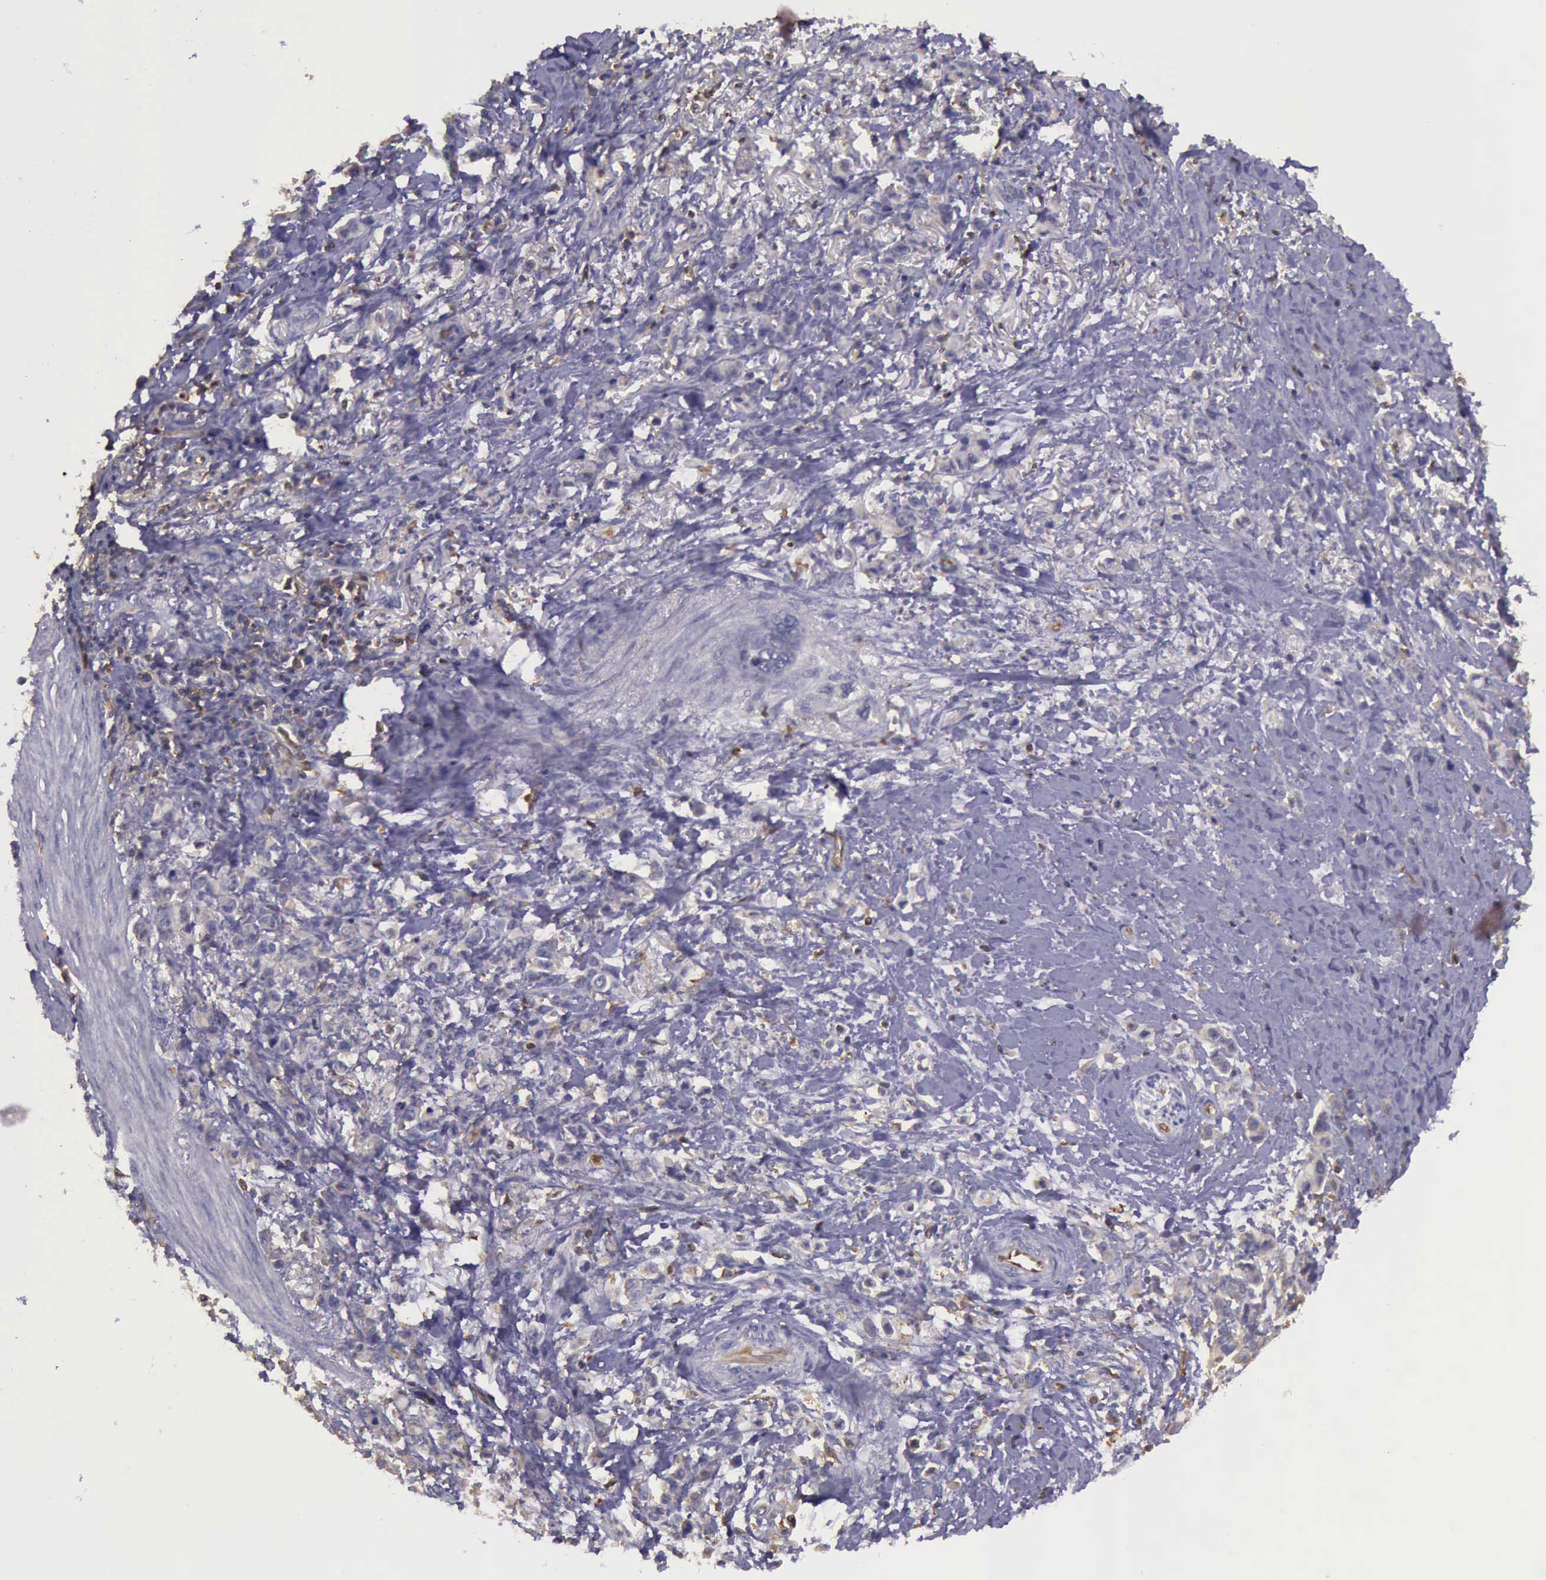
{"staining": {"intensity": "negative", "quantity": "none", "location": "none"}, "tissue": "stomach cancer", "cell_type": "Tumor cells", "image_type": "cancer", "snomed": [{"axis": "morphology", "description": "Adenocarcinoma, NOS"}, {"axis": "topography", "description": "Stomach"}], "caption": "Immunohistochemistry (IHC) image of stomach adenocarcinoma stained for a protein (brown), which reveals no expression in tumor cells.", "gene": "ARHGAP4", "patient": {"sex": "male", "age": 78}}